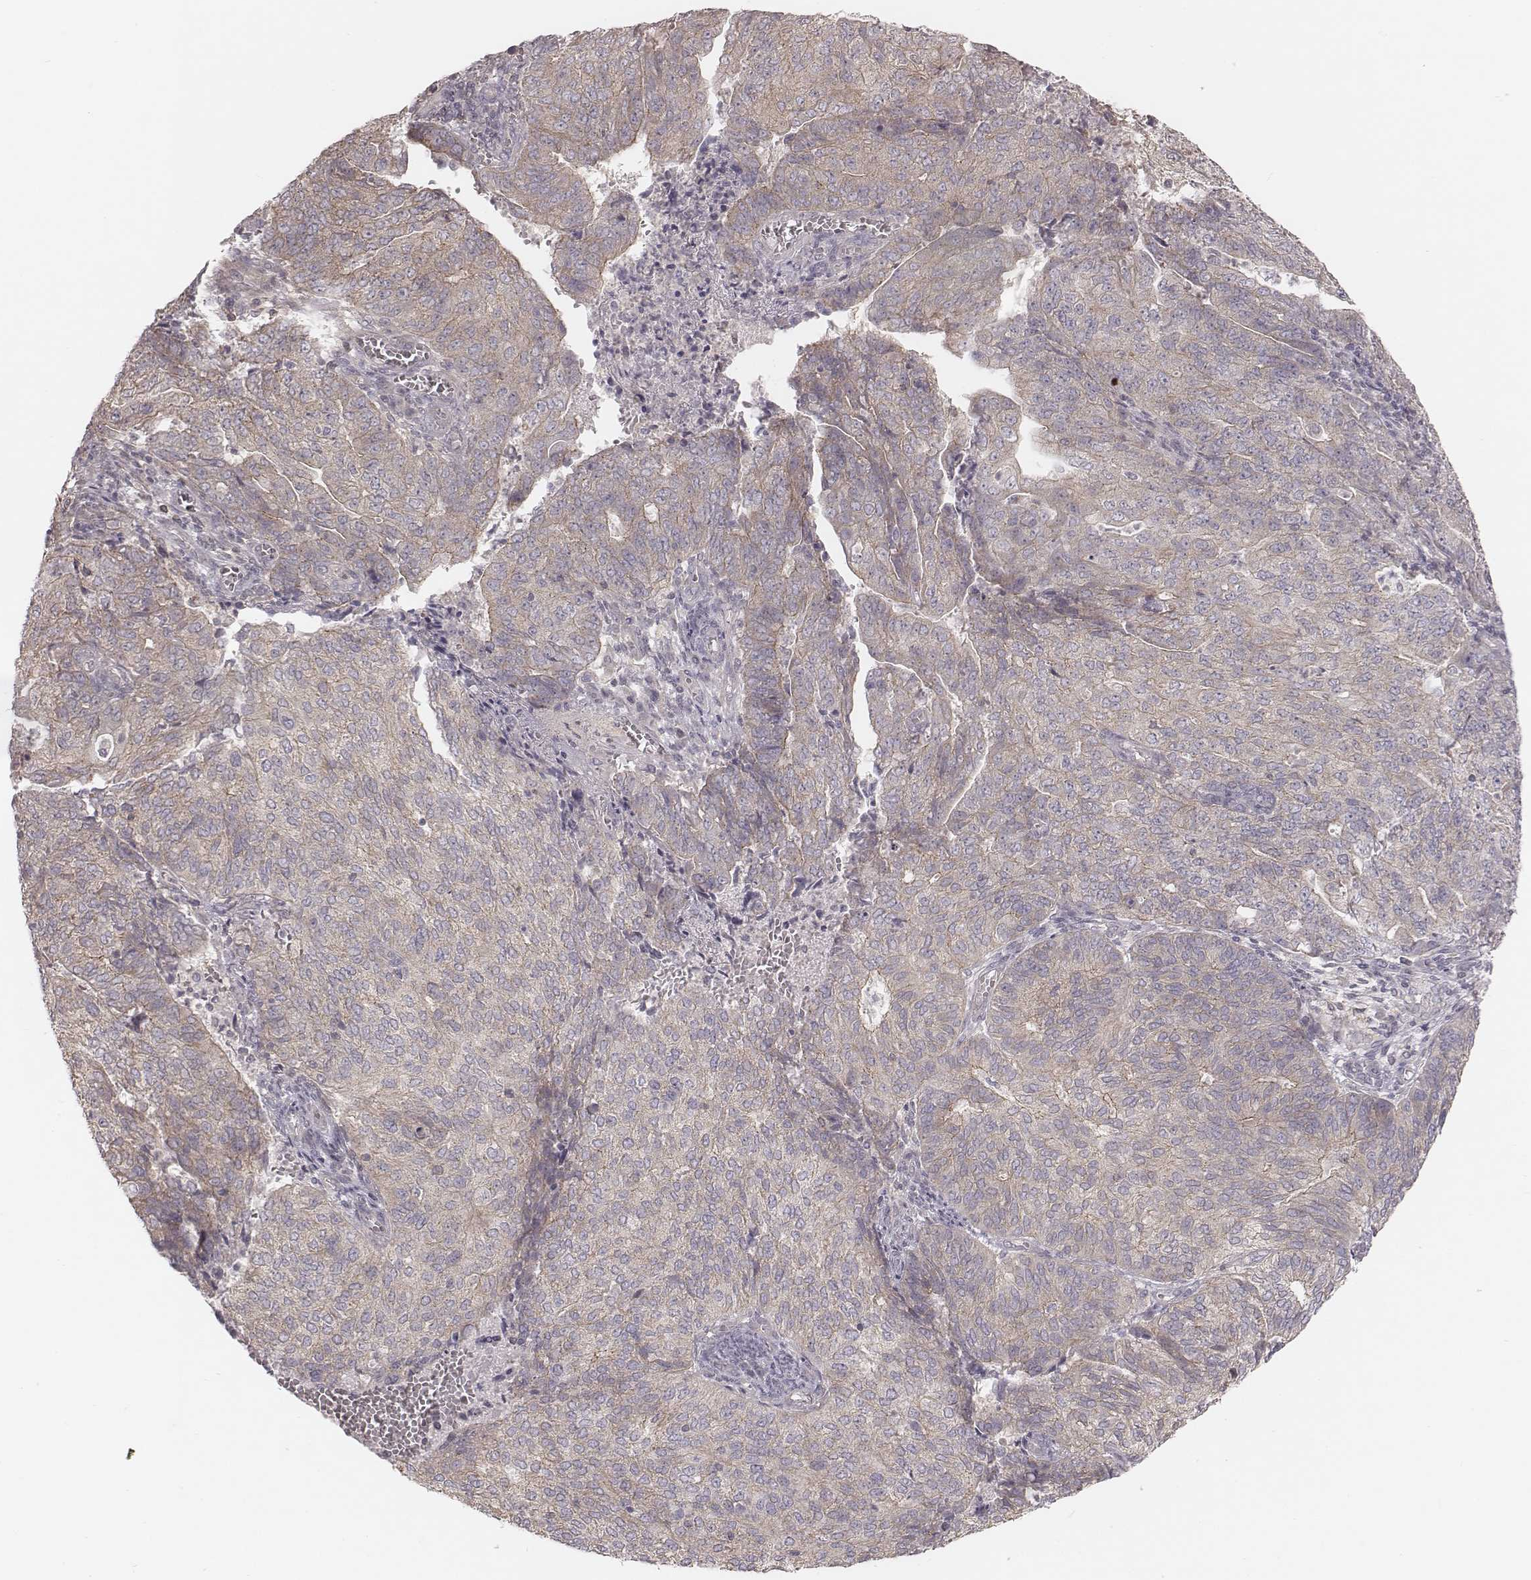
{"staining": {"intensity": "weak", "quantity": ">75%", "location": "cytoplasmic/membranous"}, "tissue": "endometrial cancer", "cell_type": "Tumor cells", "image_type": "cancer", "snomed": [{"axis": "morphology", "description": "Adenocarcinoma, NOS"}, {"axis": "topography", "description": "Endometrium"}], "caption": "Endometrial cancer stained for a protein demonstrates weak cytoplasmic/membranous positivity in tumor cells.", "gene": "TDRD5", "patient": {"sex": "female", "age": 82}}